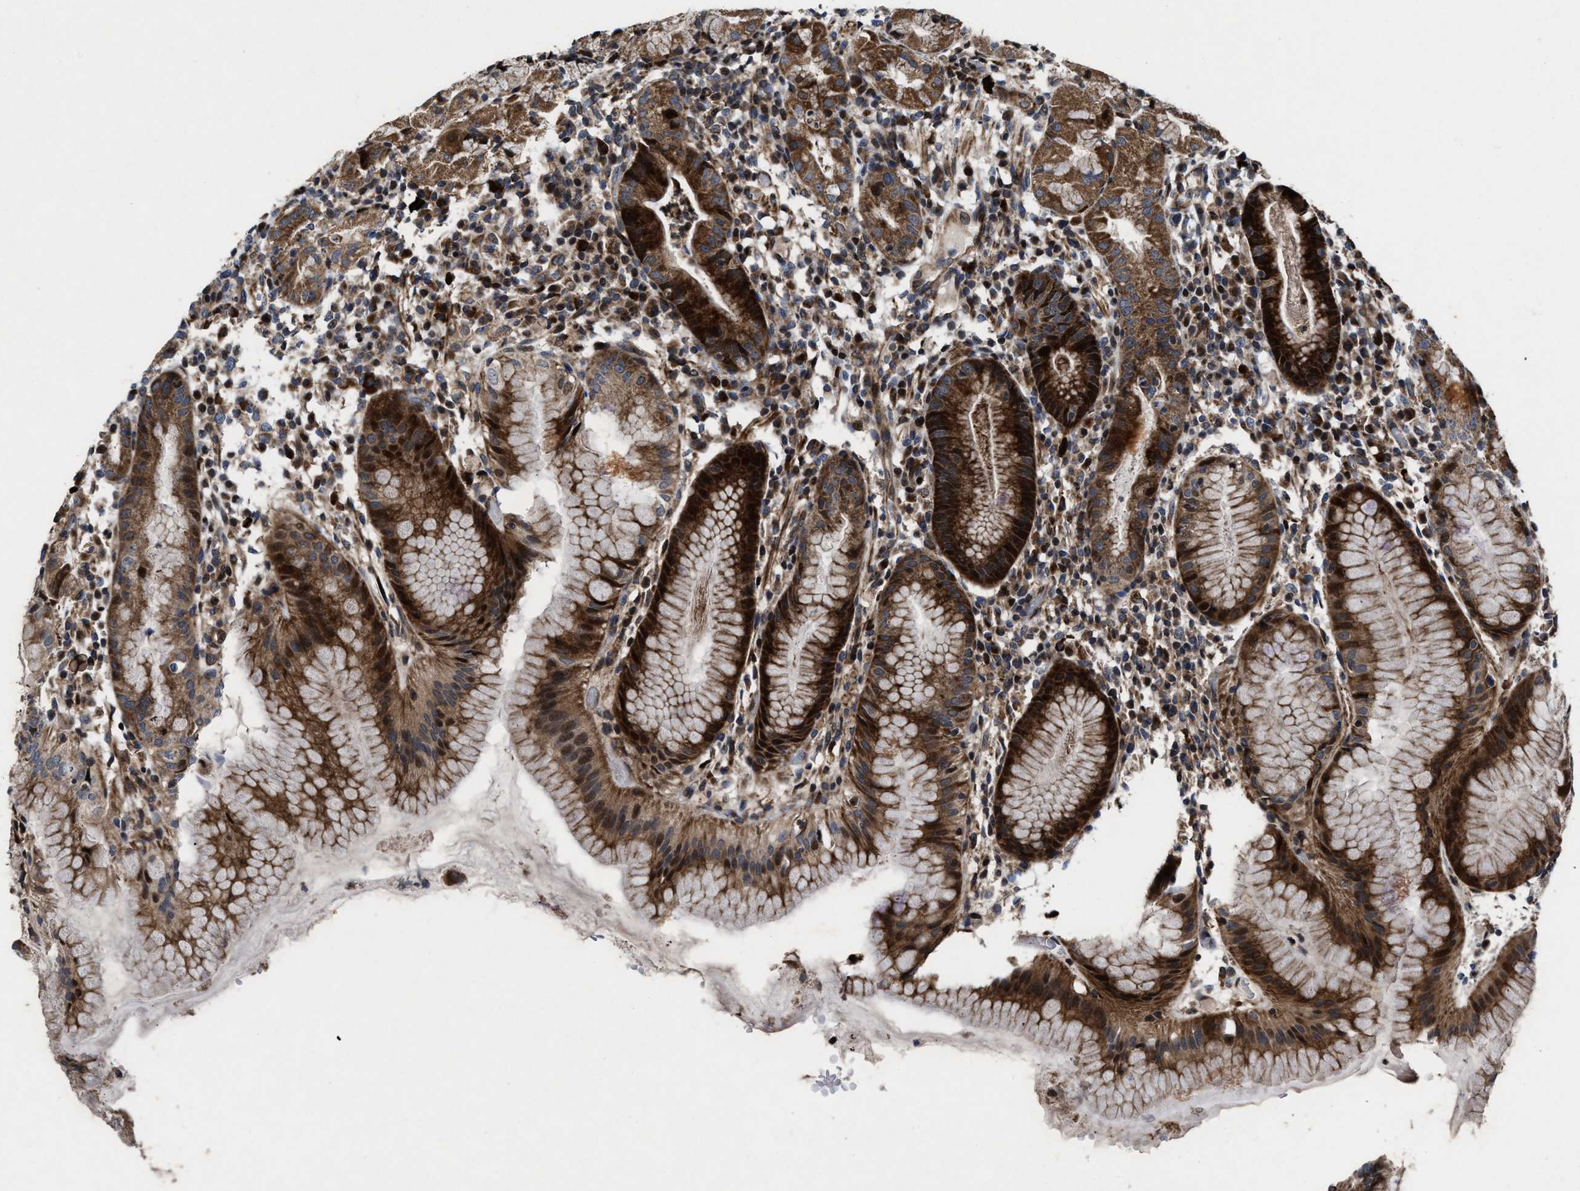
{"staining": {"intensity": "strong", "quantity": ">75%", "location": "cytoplasmic/membranous,nuclear"}, "tissue": "stomach", "cell_type": "Glandular cells", "image_type": "normal", "snomed": [{"axis": "morphology", "description": "Normal tissue, NOS"}, {"axis": "topography", "description": "Stomach"}, {"axis": "topography", "description": "Stomach, lower"}], "caption": "A high amount of strong cytoplasmic/membranous,nuclear staining is appreciated in about >75% of glandular cells in normal stomach. The staining was performed using DAB (3,3'-diaminobenzidine) to visualize the protein expression in brown, while the nuclei were stained in blue with hematoxylin (Magnification: 20x).", "gene": "MRPL50", "patient": {"sex": "female", "age": 75}}